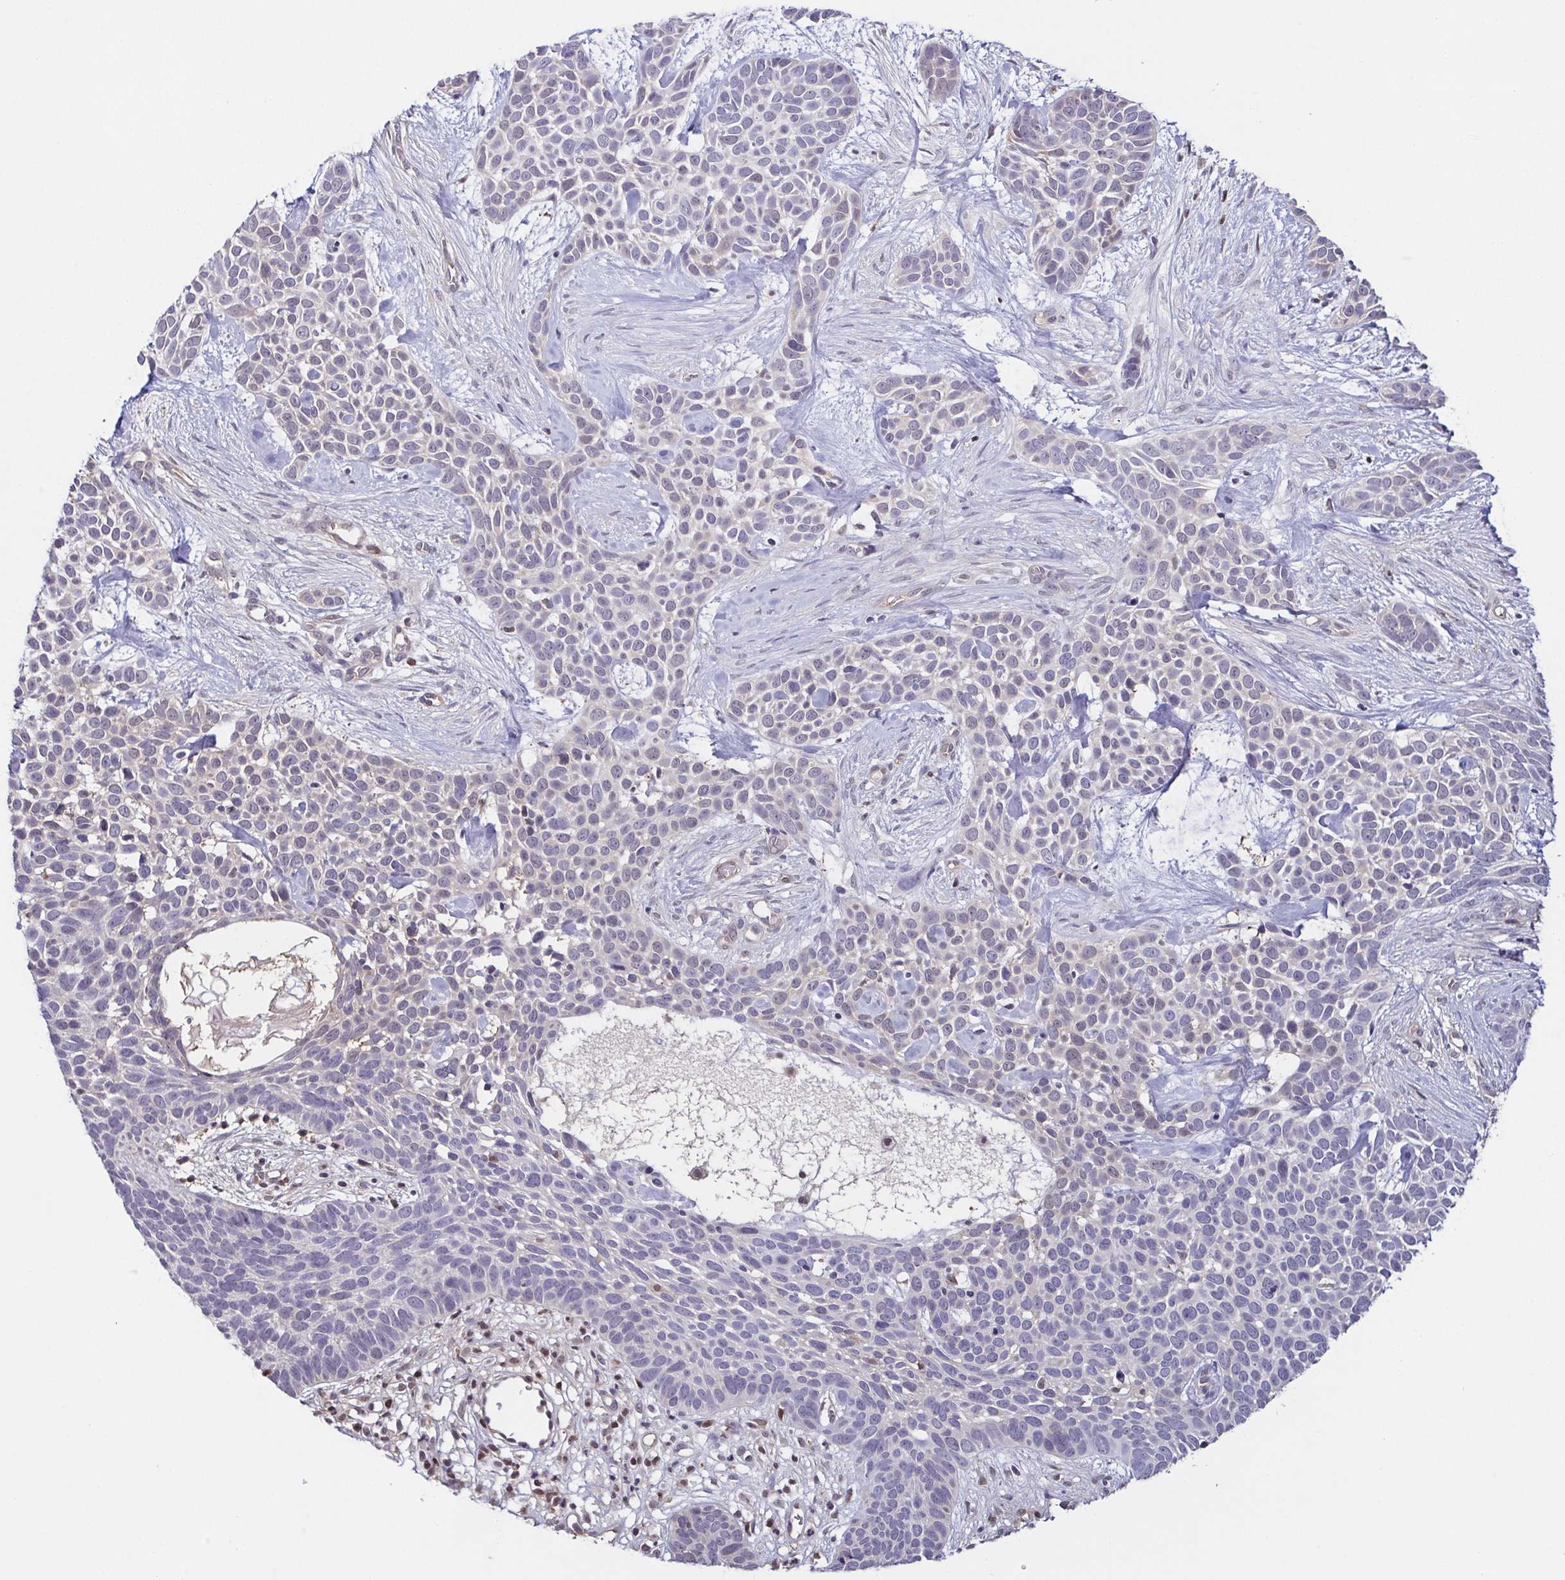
{"staining": {"intensity": "negative", "quantity": "none", "location": "none"}, "tissue": "skin cancer", "cell_type": "Tumor cells", "image_type": "cancer", "snomed": [{"axis": "morphology", "description": "Basal cell carcinoma"}, {"axis": "topography", "description": "Skin"}], "caption": "Tumor cells show no significant protein positivity in skin cancer (basal cell carcinoma). Brightfield microscopy of IHC stained with DAB (brown) and hematoxylin (blue), captured at high magnification.", "gene": "PSMB9", "patient": {"sex": "male", "age": 69}}